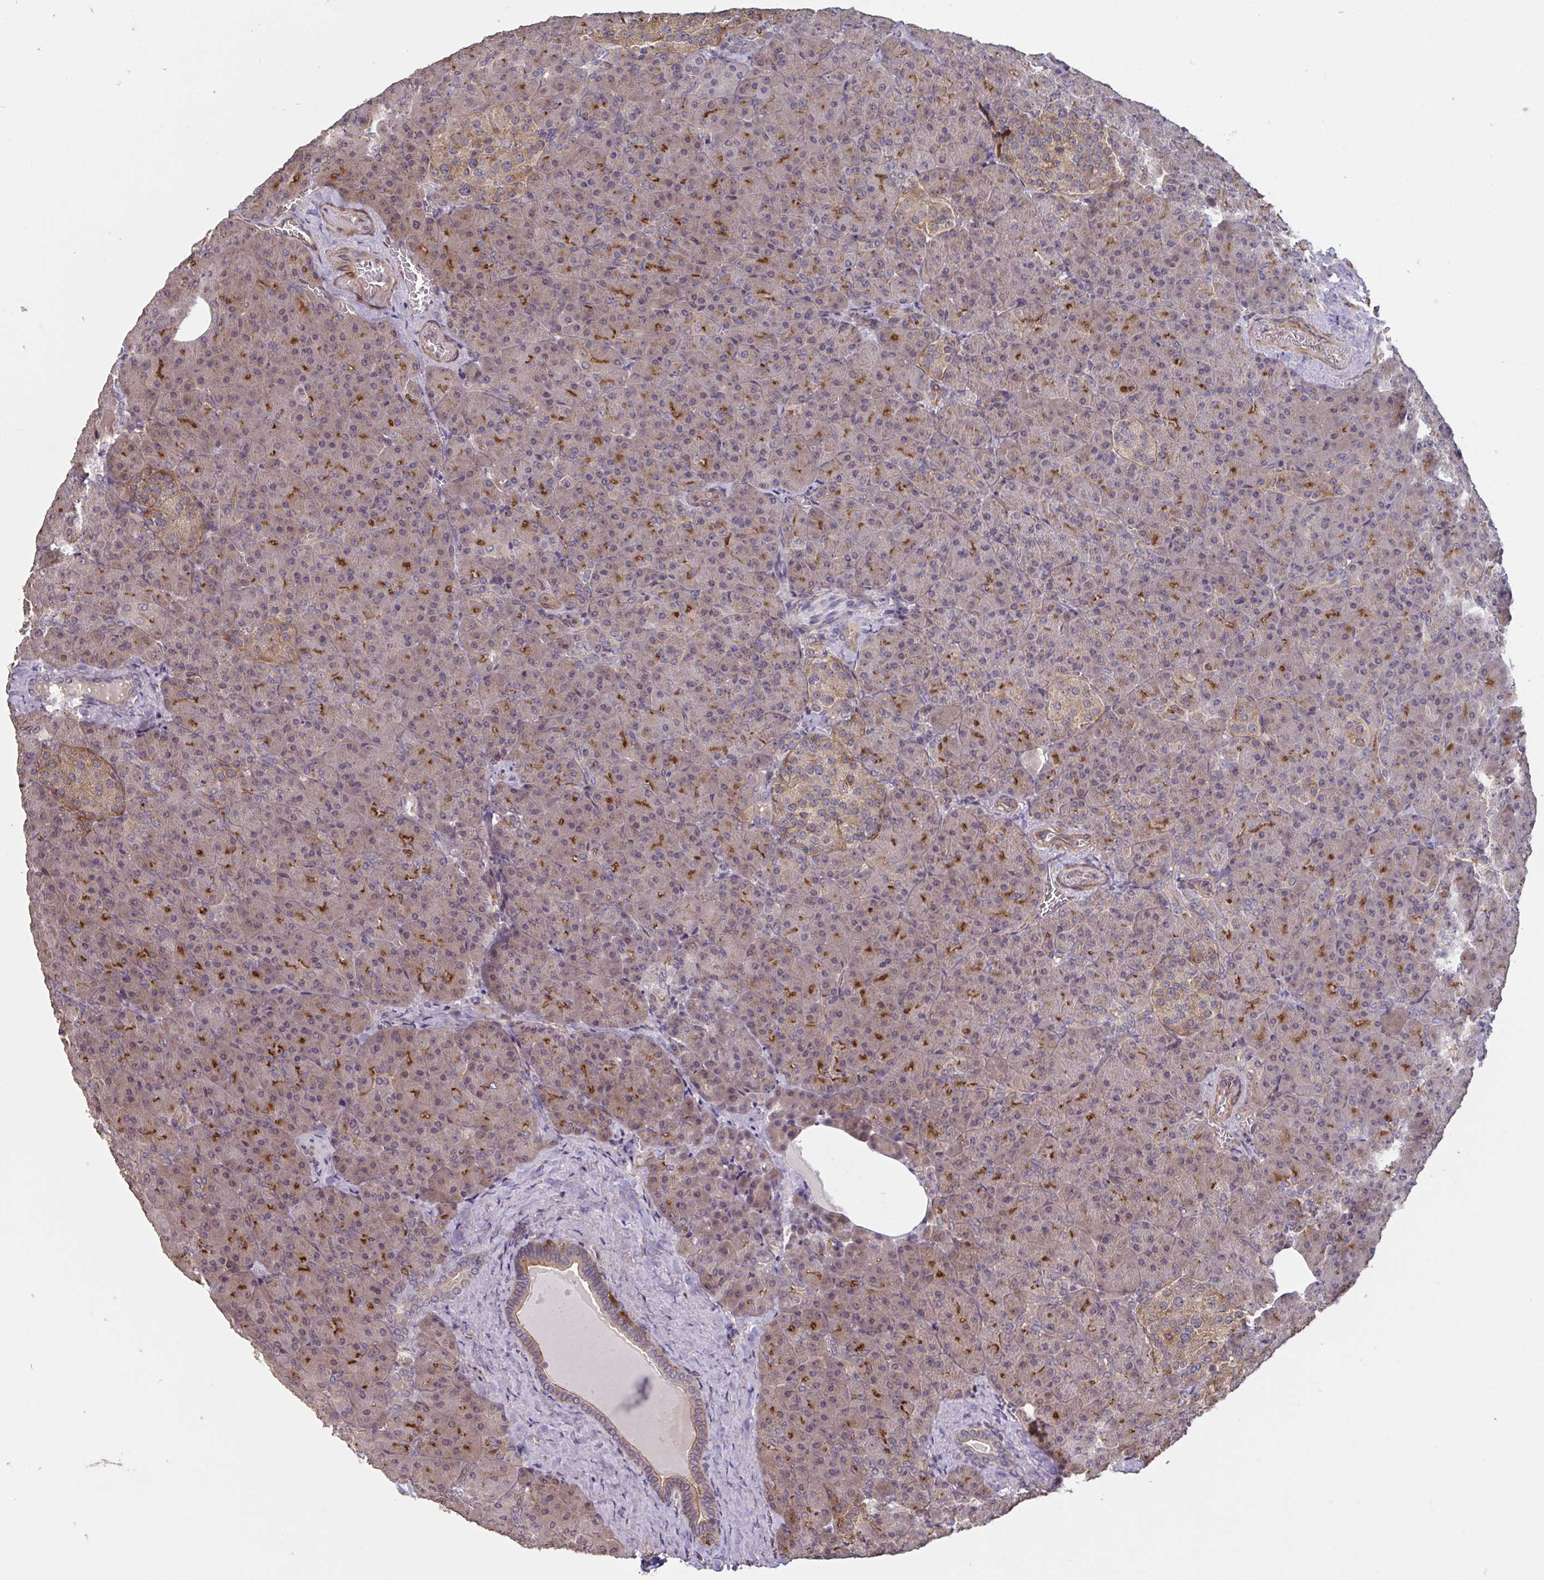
{"staining": {"intensity": "moderate", "quantity": "<25%", "location": "nuclear"}, "tissue": "pancreas", "cell_type": "Exocrine glandular cells", "image_type": "normal", "snomed": [{"axis": "morphology", "description": "Normal tissue, NOS"}, {"axis": "topography", "description": "Pancreas"}], "caption": "DAB immunohistochemical staining of unremarkable human pancreas exhibits moderate nuclear protein expression in approximately <25% of exocrine glandular cells. (DAB = brown stain, brightfield microscopy at high magnification).", "gene": "IPO5", "patient": {"sex": "female", "age": 74}}